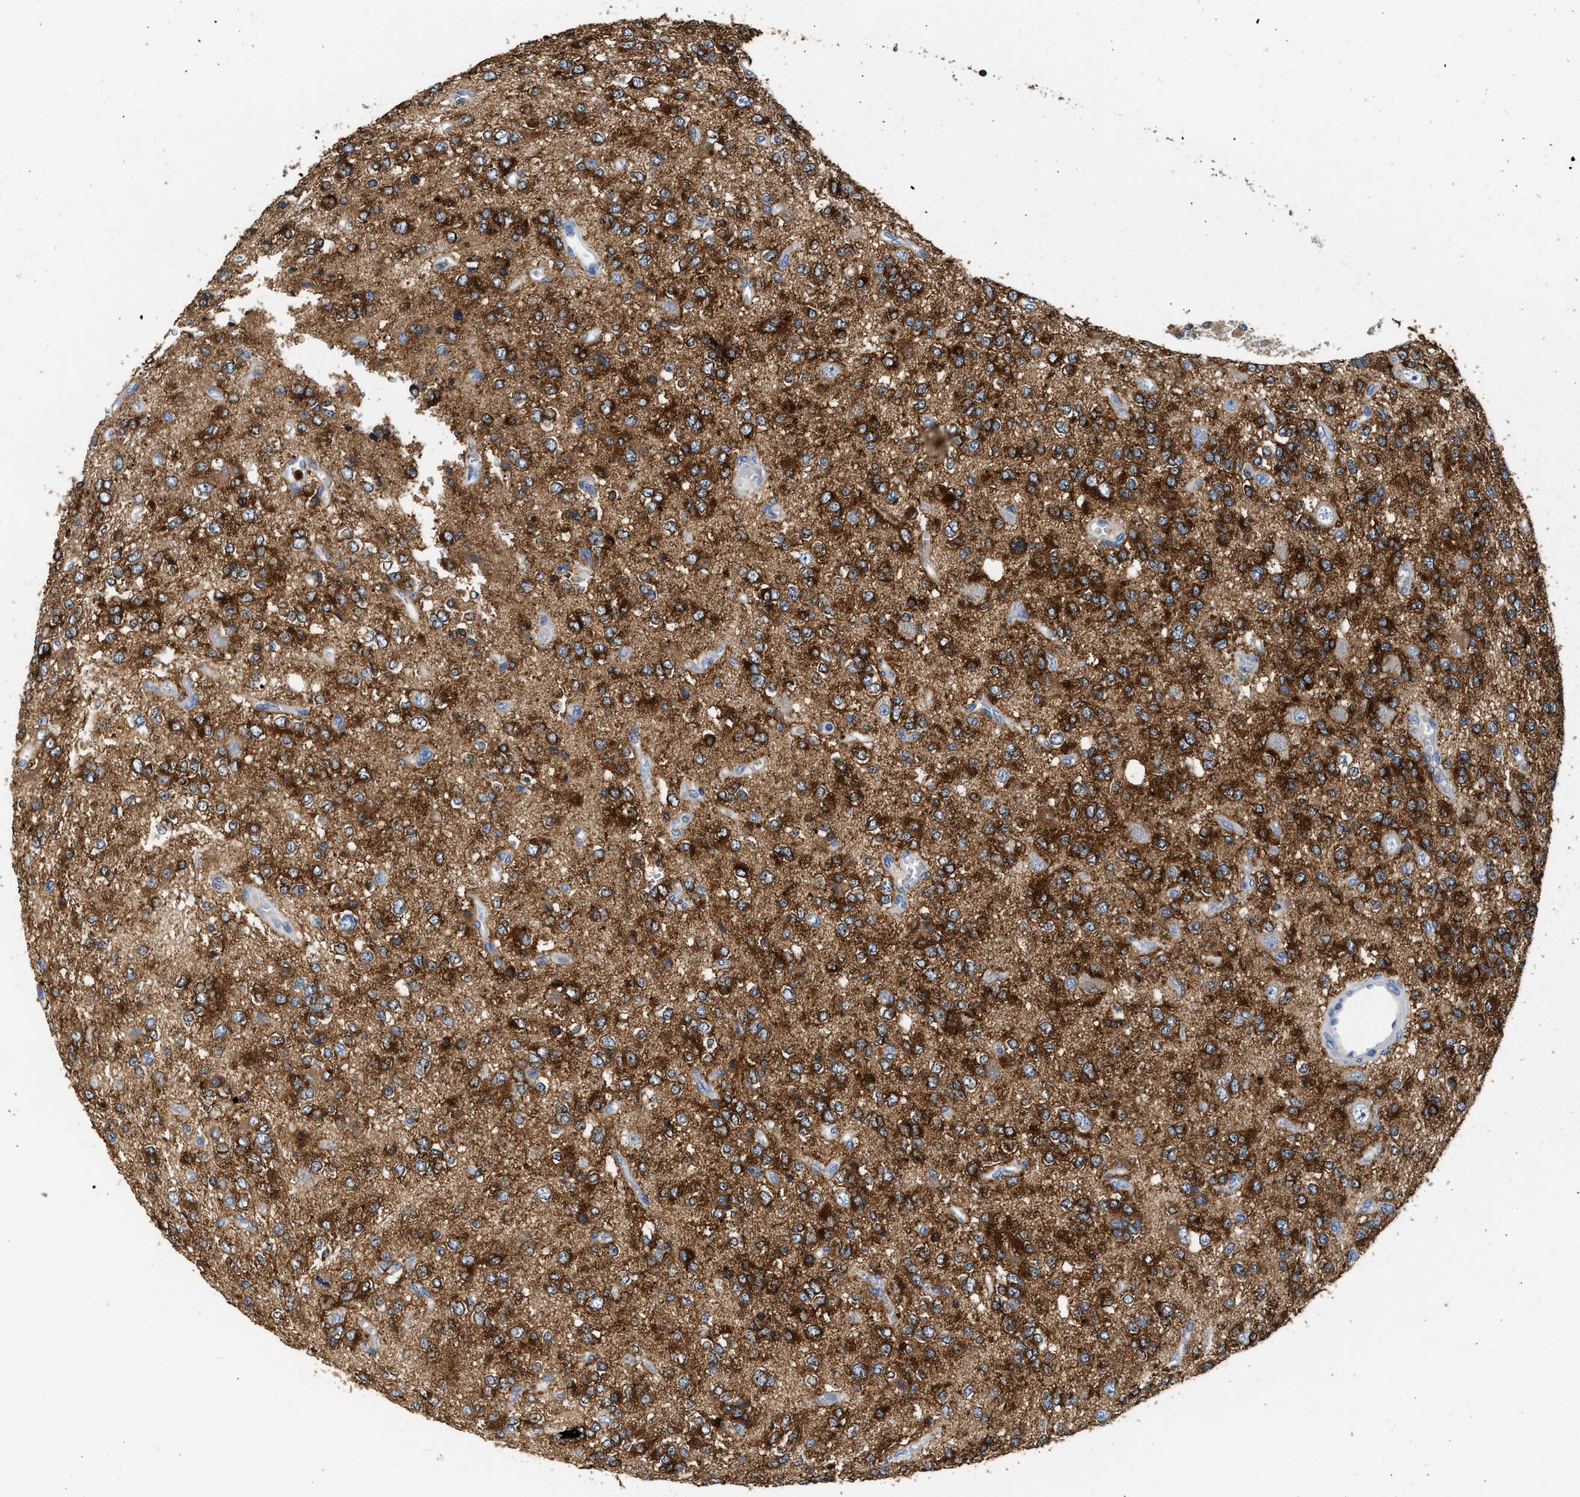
{"staining": {"intensity": "strong", "quantity": ">75%", "location": "cytoplasmic/membranous"}, "tissue": "glioma", "cell_type": "Tumor cells", "image_type": "cancer", "snomed": [{"axis": "morphology", "description": "Glioma, malignant, Low grade"}, {"axis": "topography", "description": "Brain"}], "caption": "Protein analysis of malignant low-grade glioma tissue reveals strong cytoplasmic/membranous staining in approximately >75% of tumor cells.", "gene": "RAB31", "patient": {"sex": "male", "age": 38}}